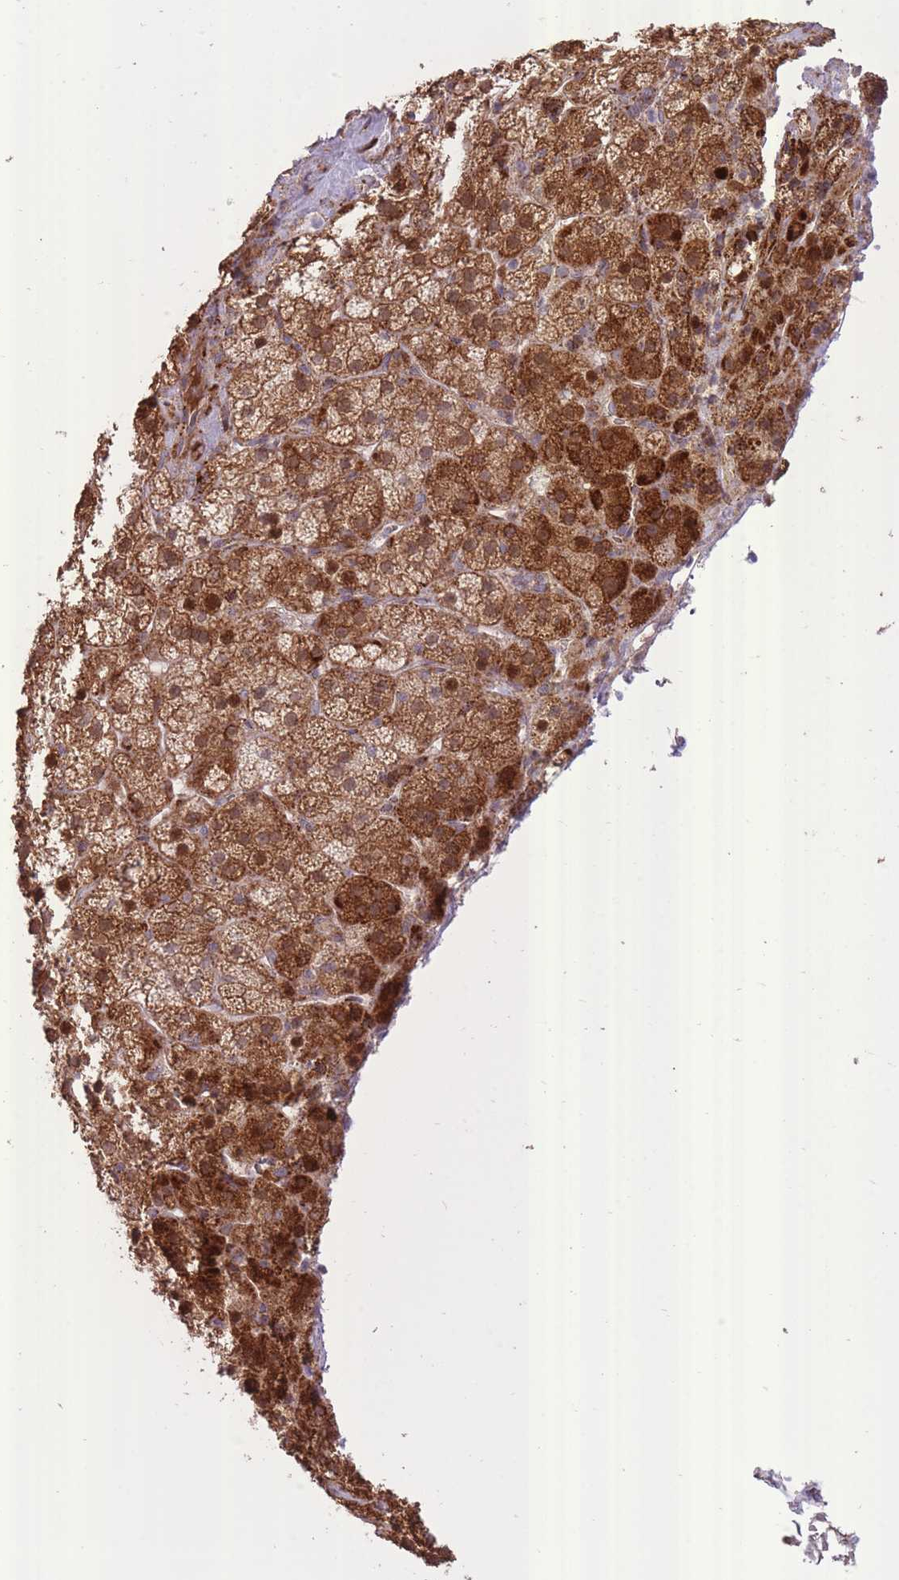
{"staining": {"intensity": "strong", "quantity": ">75%", "location": "cytoplasmic/membranous"}, "tissue": "adrenal gland", "cell_type": "Glandular cells", "image_type": "normal", "snomed": [{"axis": "morphology", "description": "Normal tissue, NOS"}, {"axis": "topography", "description": "Adrenal gland"}], "caption": "Strong cytoplasmic/membranous protein positivity is appreciated in about >75% of glandular cells in adrenal gland.", "gene": "SLC4A4", "patient": {"sex": "female", "age": 70}}